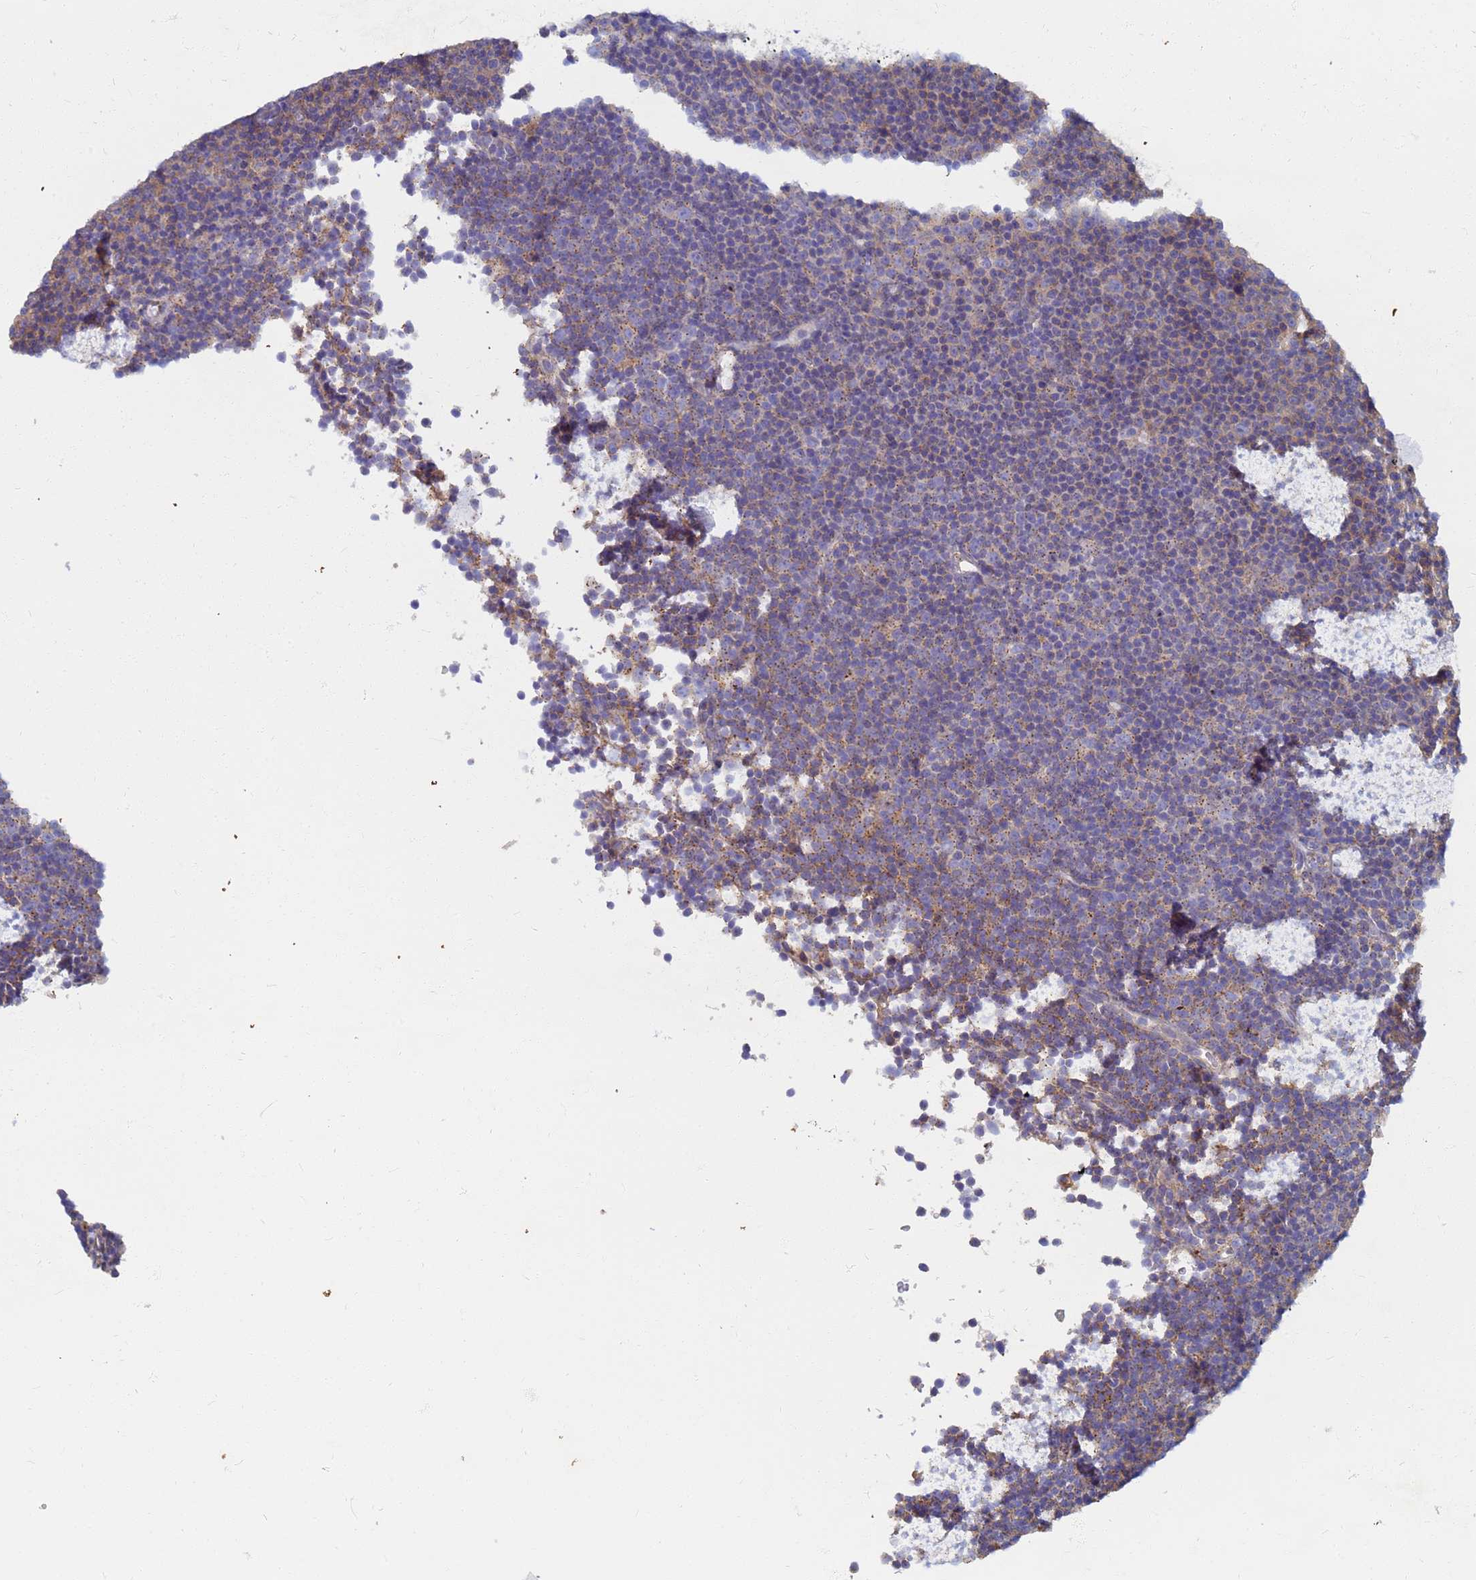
{"staining": {"intensity": "weak", "quantity": "25%-75%", "location": "cytoplasmic/membranous"}, "tissue": "lymphoma", "cell_type": "Tumor cells", "image_type": "cancer", "snomed": [{"axis": "morphology", "description": "Malignant lymphoma, non-Hodgkin's type, Low grade"}, {"axis": "topography", "description": "Lymph node"}], "caption": "Immunohistochemistry (IHC) of low-grade malignant lymphoma, non-Hodgkin's type displays low levels of weak cytoplasmic/membranous staining in about 25%-75% of tumor cells.", "gene": "EEA1", "patient": {"sex": "female", "age": 67}}